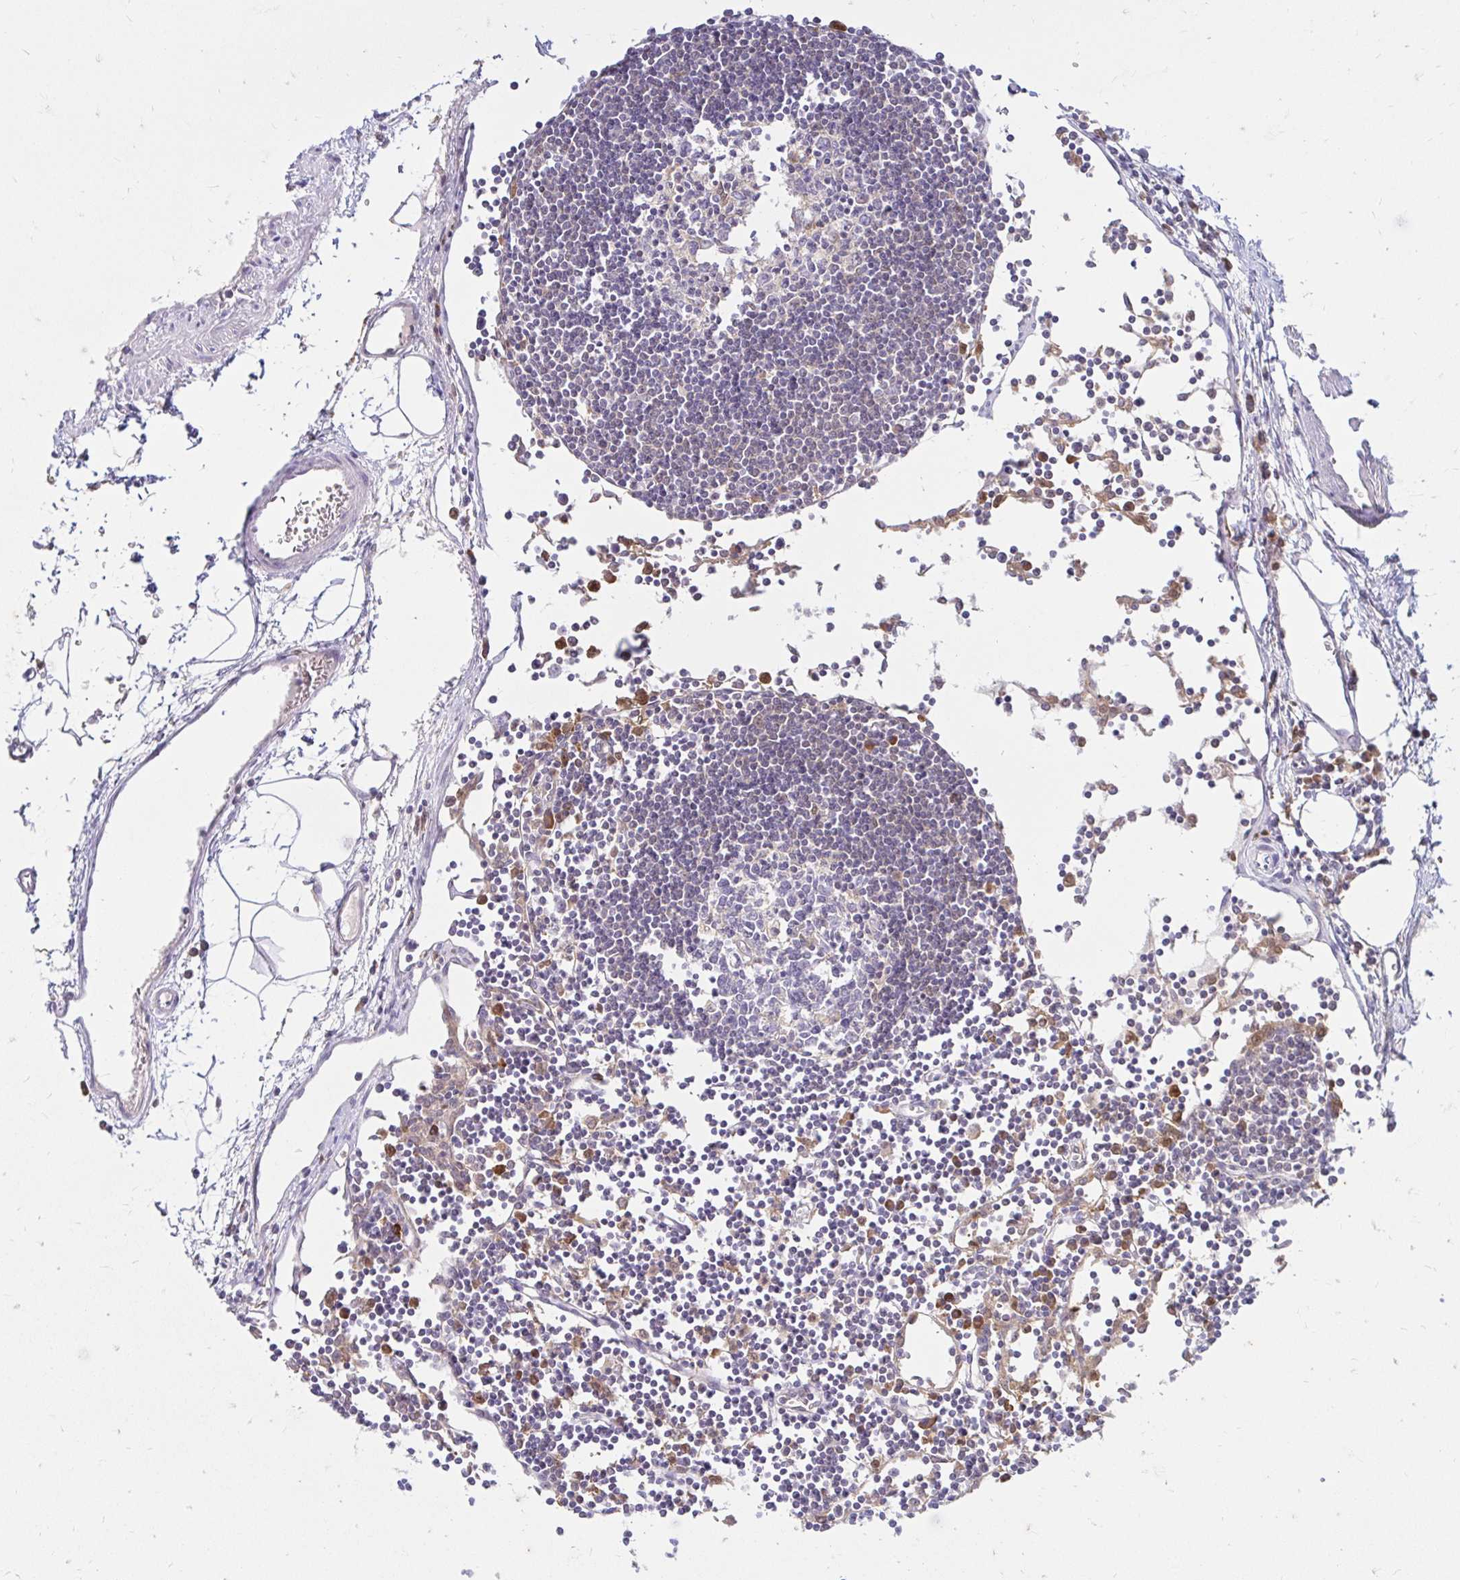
{"staining": {"intensity": "moderate", "quantity": "<25%", "location": "cytoplasmic/membranous"}, "tissue": "lymph node", "cell_type": "Germinal center cells", "image_type": "normal", "snomed": [{"axis": "morphology", "description": "Normal tissue, NOS"}, {"axis": "topography", "description": "Lymph node"}], "caption": "Moderate cytoplasmic/membranous protein staining is seen in approximately <25% of germinal center cells in lymph node. The protein is stained brown, and the nuclei are stained in blue (DAB (3,3'-diaminobenzidine) IHC with brightfield microscopy, high magnification).", "gene": "PYCARD", "patient": {"sex": "female", "age": 65}}